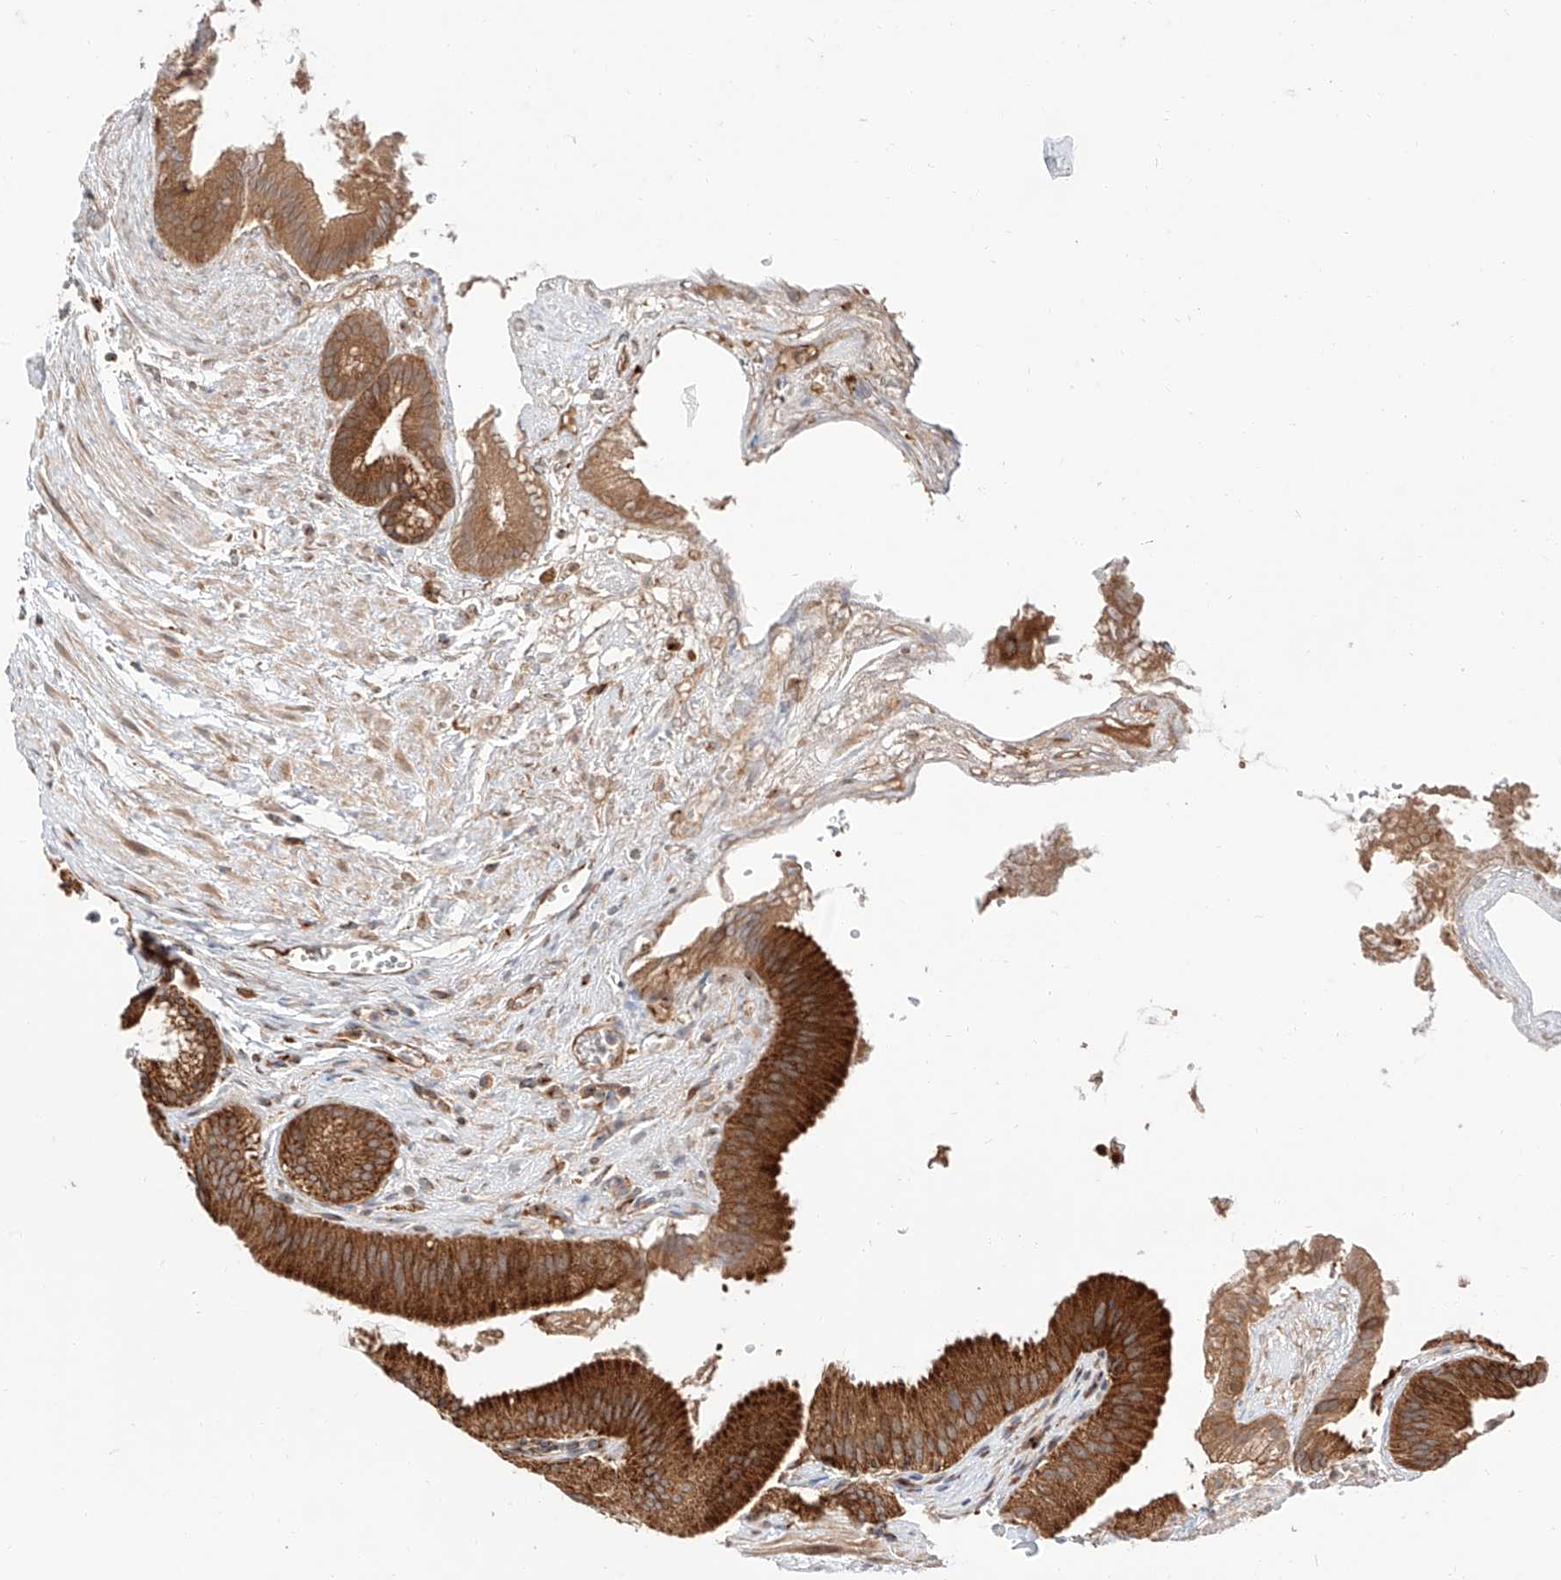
{"staining": {"intensity": "strong", "quantity": ">75%", "location": "cytoplasmic/membranous"}, "tissue": "gallbladder", "cell_type": "Glandular cells", "image_type": "normal", "snomed": [{"axis": "morphology", "description": "Normal tissue, NOS"}, {"axis": "topography", "description": "Gallbladder"}], "caption": "Immunohistochemistry (DAB (3,3'-diaminobenzidine)) staining of unremarkable gallbladder shows strong cytoplasmic/membranous protein staining in approximately >75% of glandular cells.", "gene": "ISCA2", "patient": {"sex": "male", "age": 55}}